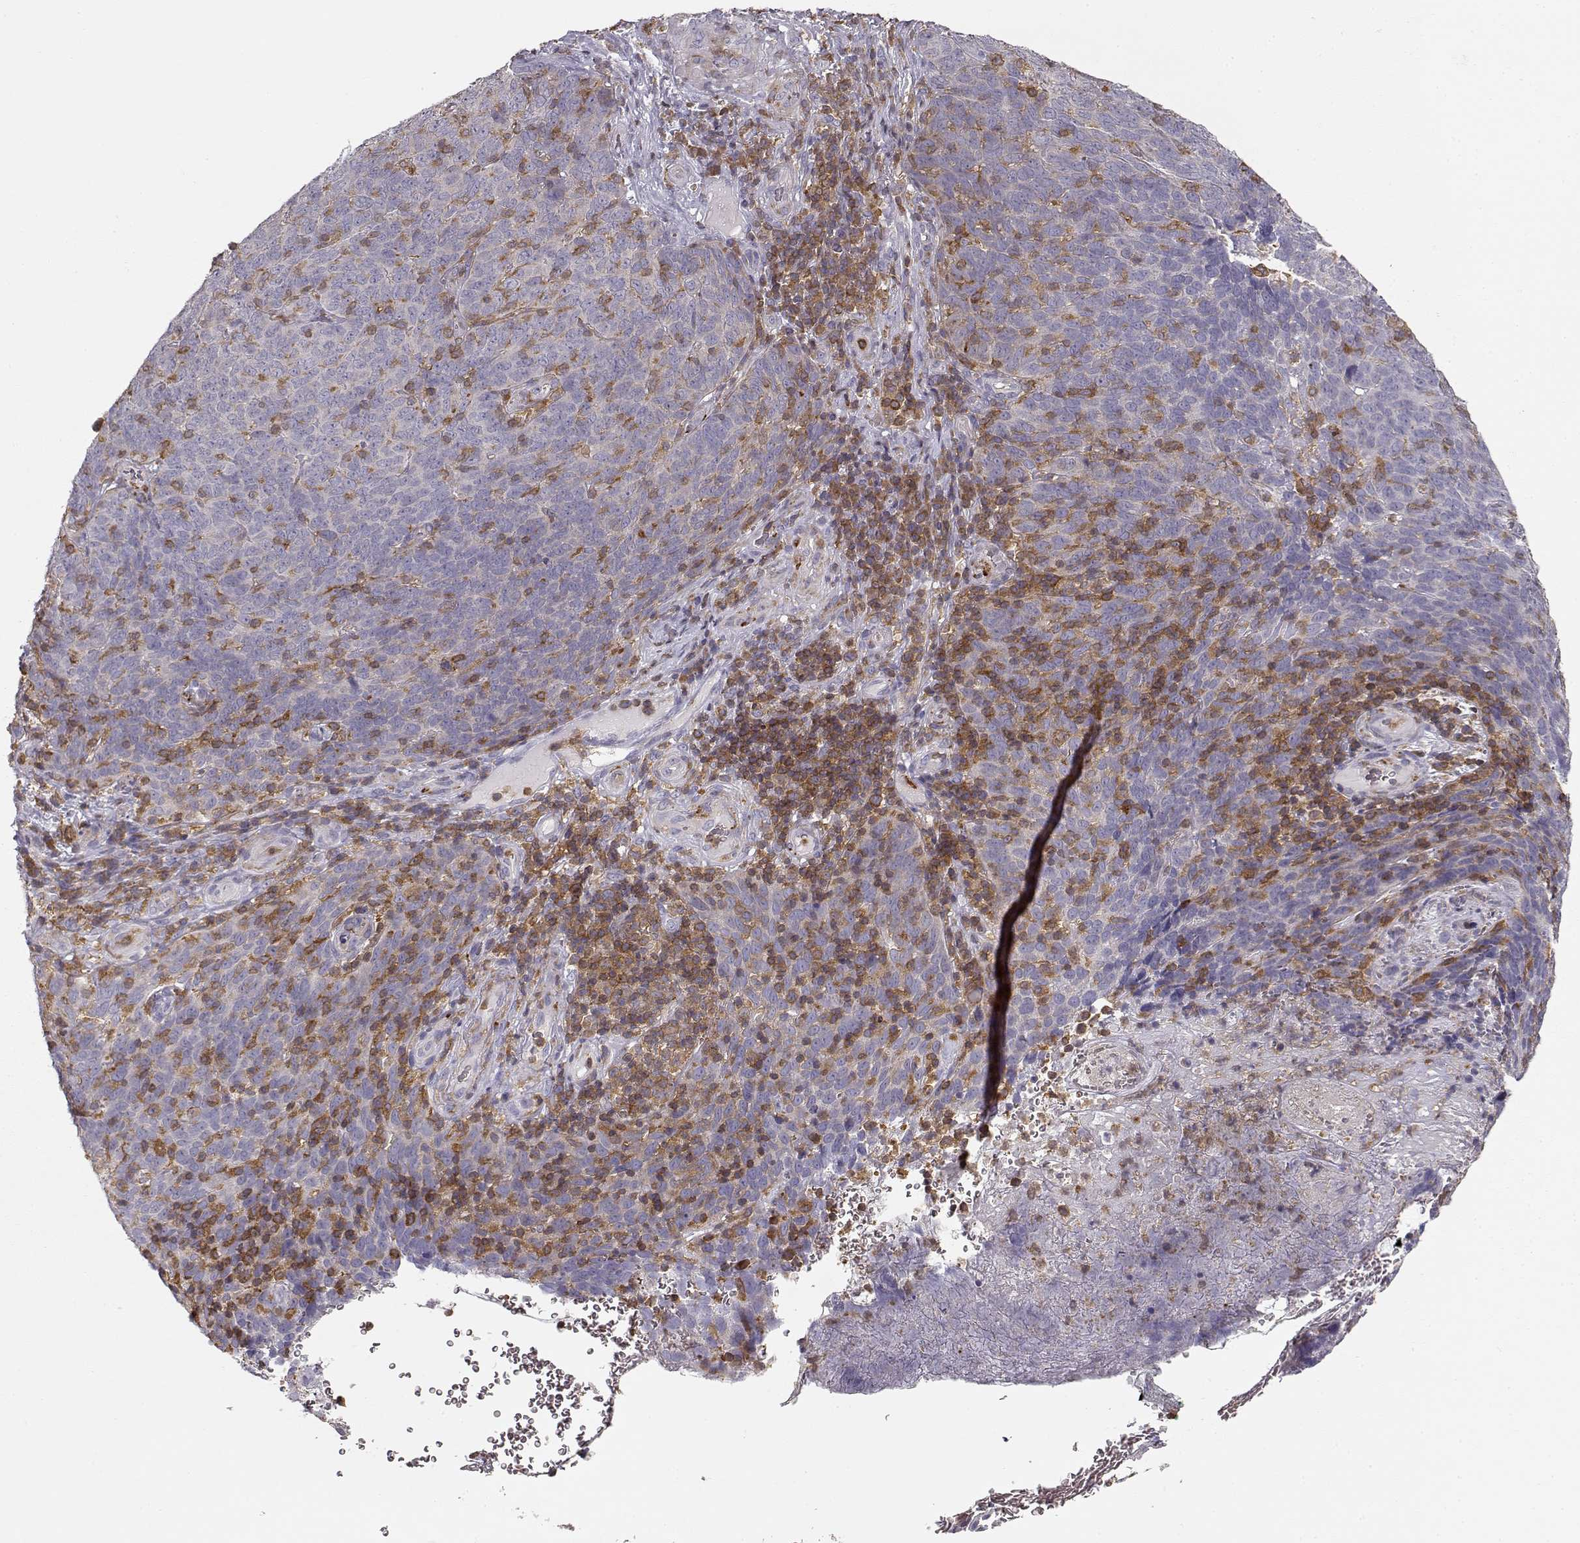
{"staining": {"intensity": "negative", "quantity": "none", "location": "none"}, "tissue": "skin cancer", "cell_type": "Tumor cells", "image_type": "cancer", "snomed": [{"axis": "morphology", "description": "Squamous cell carcinoma, NOS"}, {"axis": "topography", "description": "Skin"}, {"axis": "topography", "description": "Anal"}], "caption": "A high-resolution image shows immunohistochemistry (IHC) staining of squamous cell carcinoma (skin), which exhibits no significant positivity in tumor cells.", "gene": "VAV1", "patient": {"sex": "female", "age": 51}}